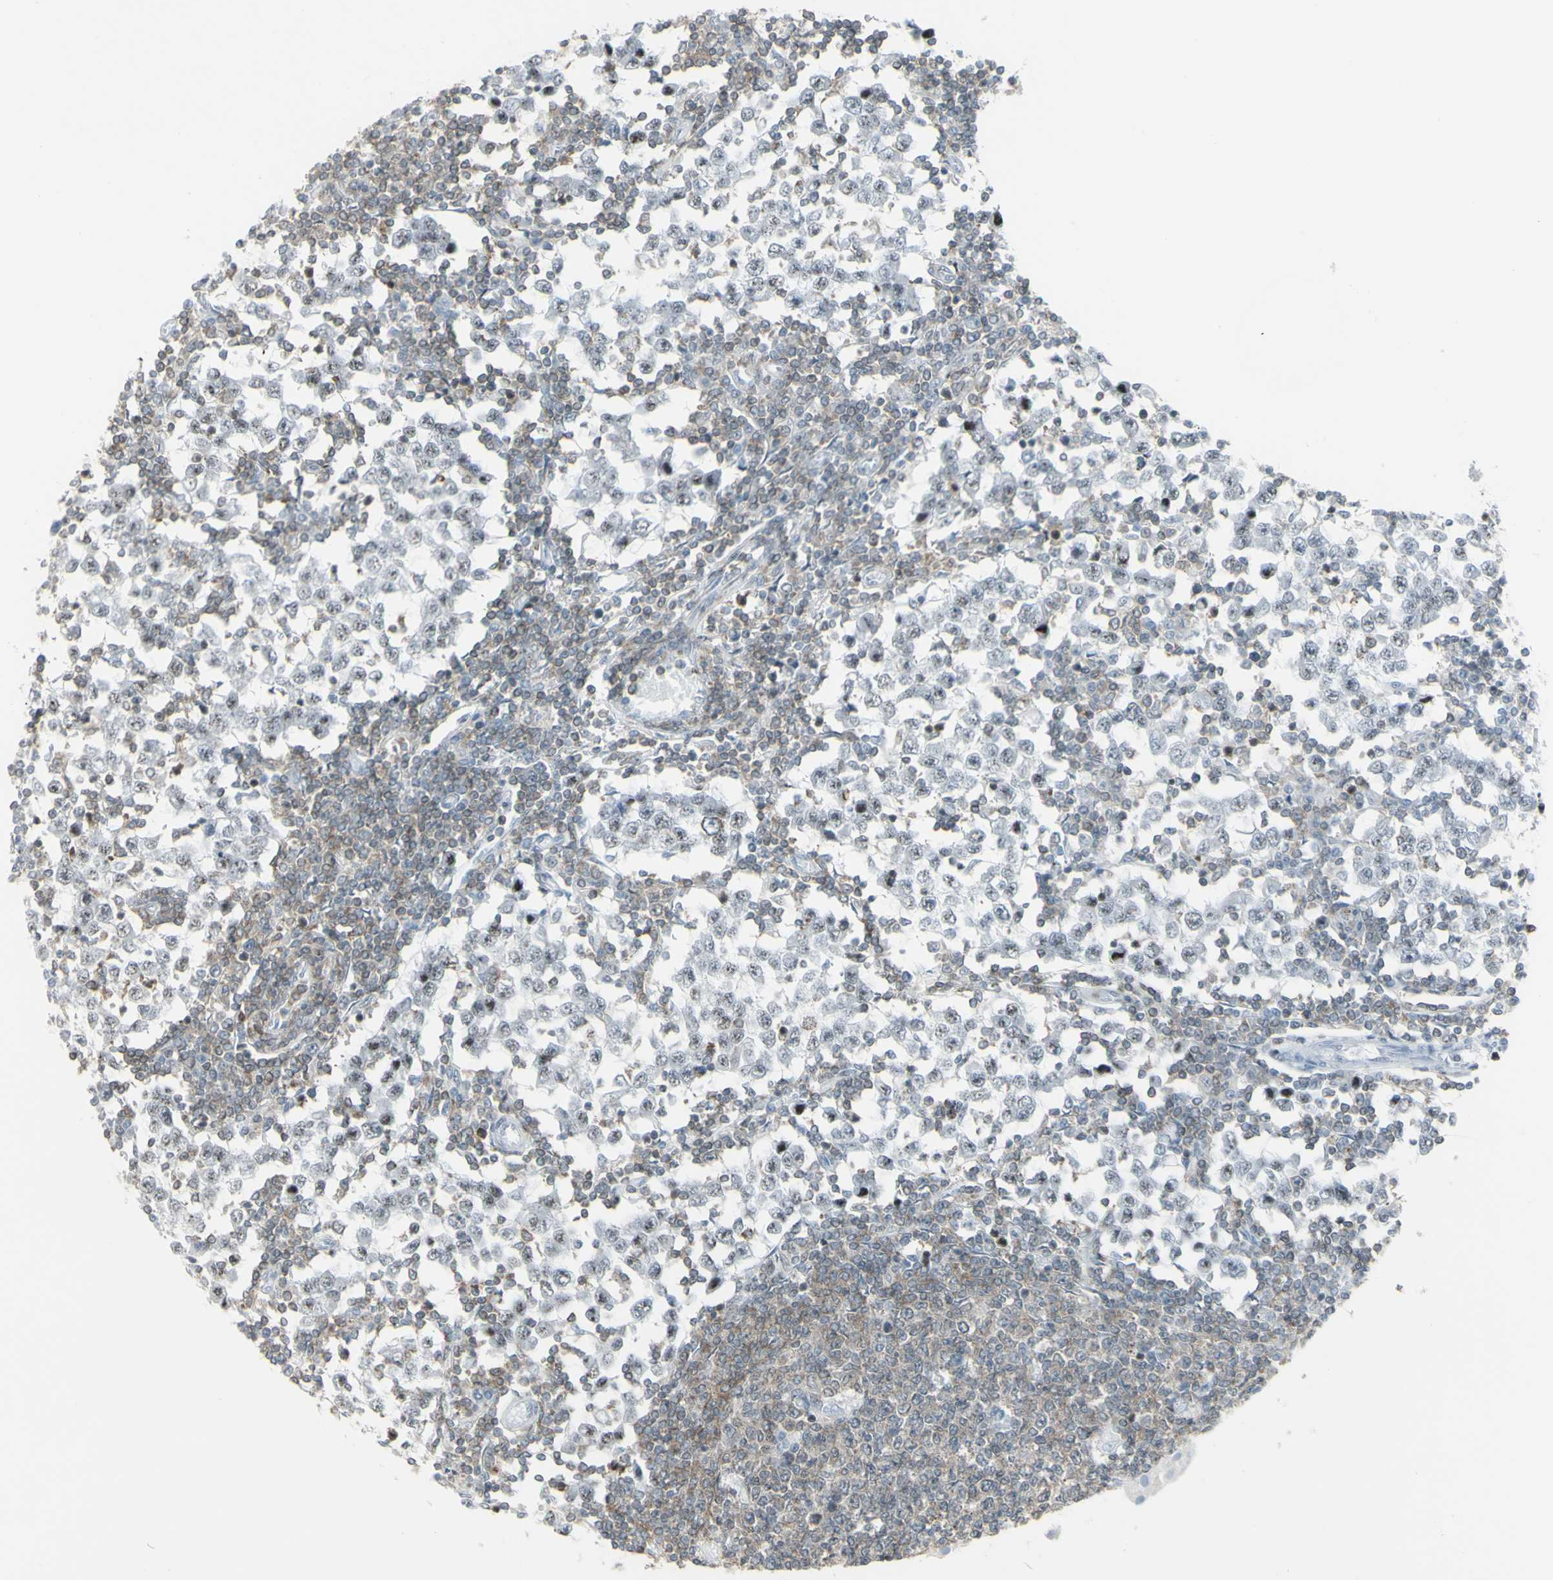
{"staining": {"intensity": "negative", "quantity": "none", "location": "none"}, "tissue": "testis cancer", "cell_type": "Tumor cells", "image_type": "cancer", "snomed": [{"axis": "morphology", "description": "Seminoma, NOS"}, {"axis": "topography", "description": "Testis"}], "caption": "Photomicrograph shows no significant protein expression in tumor cells of seminoma (testis).", "gene": "NRG1", "patient": {"sex": "male", "age": 65}}